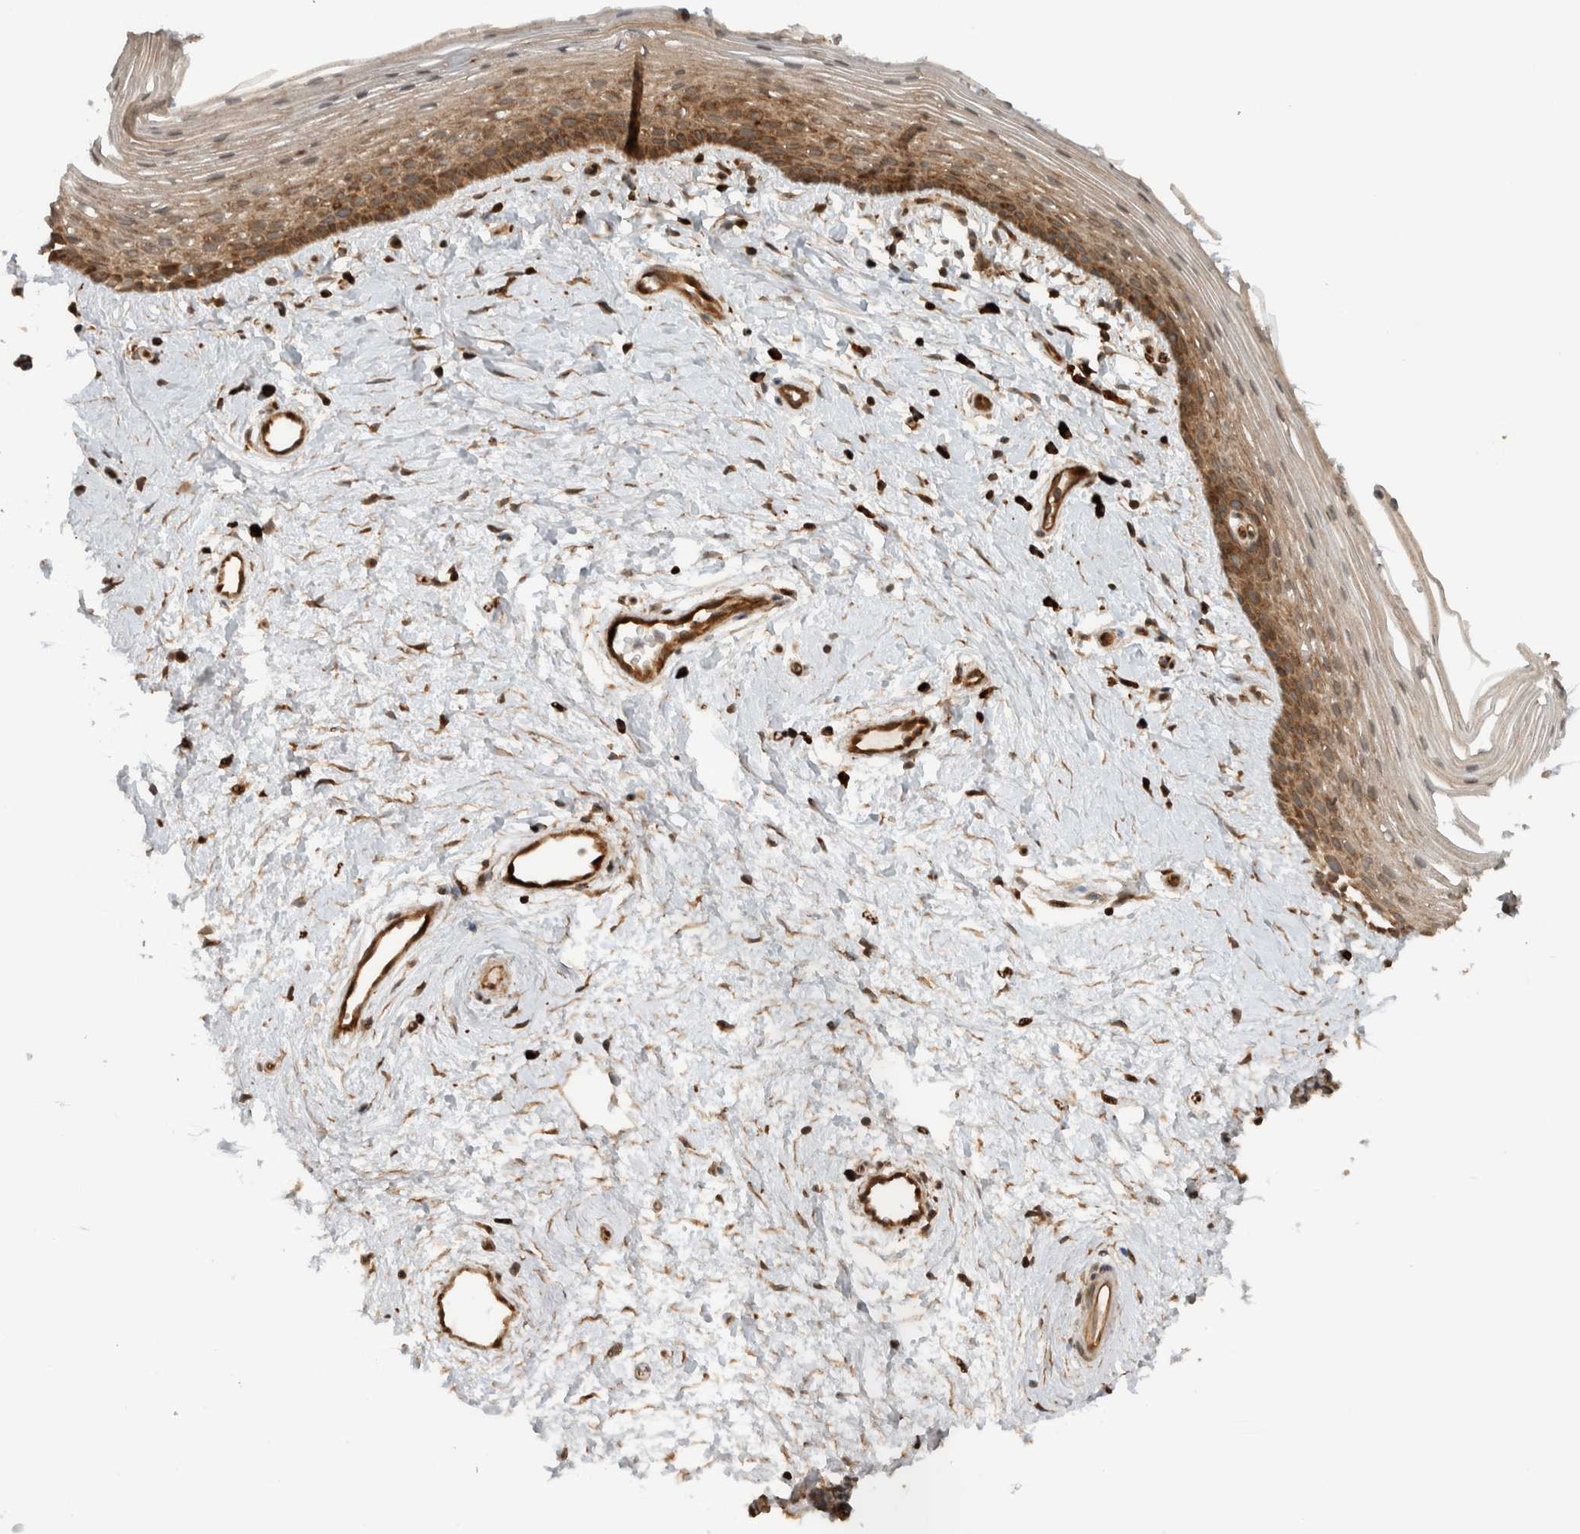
{"staining": {"intensity": "moderate", "quantity": ">75%", "location": "cytoplasmic/membranous"}, "tissue": "vagina", "cell_type": "Squamous epithelial cells", "image_type": "normal", "snomed": [{"axis": "morphology", "description": "Normal tissue, NOS"}, {"axis": "topography", "description": "Vagina"}], "caption": "IHC of unremarkable human vagina exhibits medium levels of moderate cytoplasmic/membranous expression in approximately >75% of squamous epithelial cells.", "gene": "CNTROB", "patient": {"sex": "female", "age": 46}}